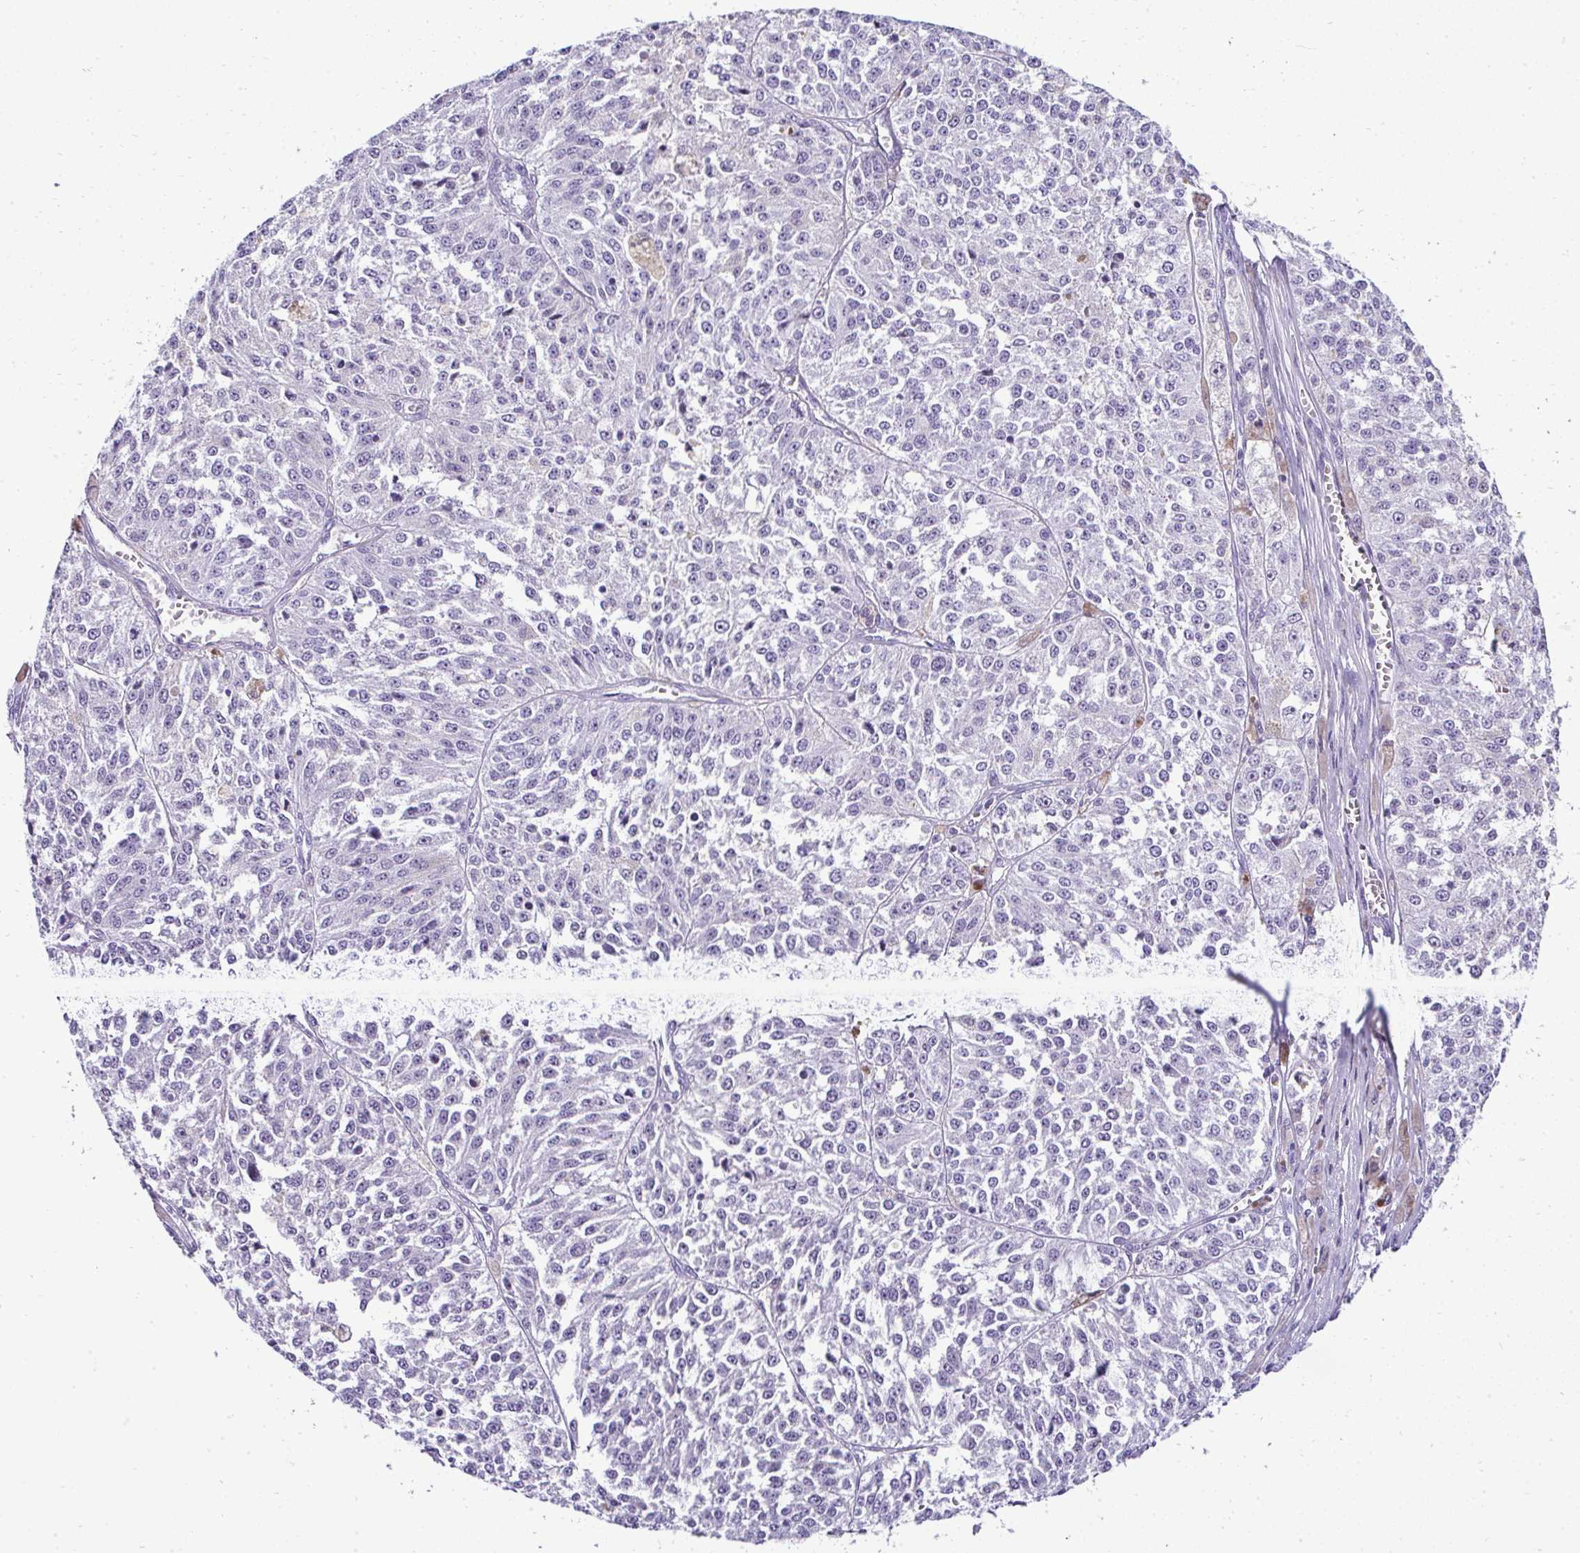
{"staining": {"intensity": "negative", "quantity": "none", "location": "none"}, "tissue": "melanoma", "cell_type": "Tumor cells", "image_type": "cancer", "snomed": [{"axis": "morphology", "description": "Malignant melanoma, Metastatic site"}, {"axis": "topography", "description": "Lymph node"}], "caption": "Malignant melanoma (metastatic site) was stained to show a protein in brown. There is no significant expression in tumor cells.", "gene": "RNF183", "patient": {"sex": "female", "age": 64}}